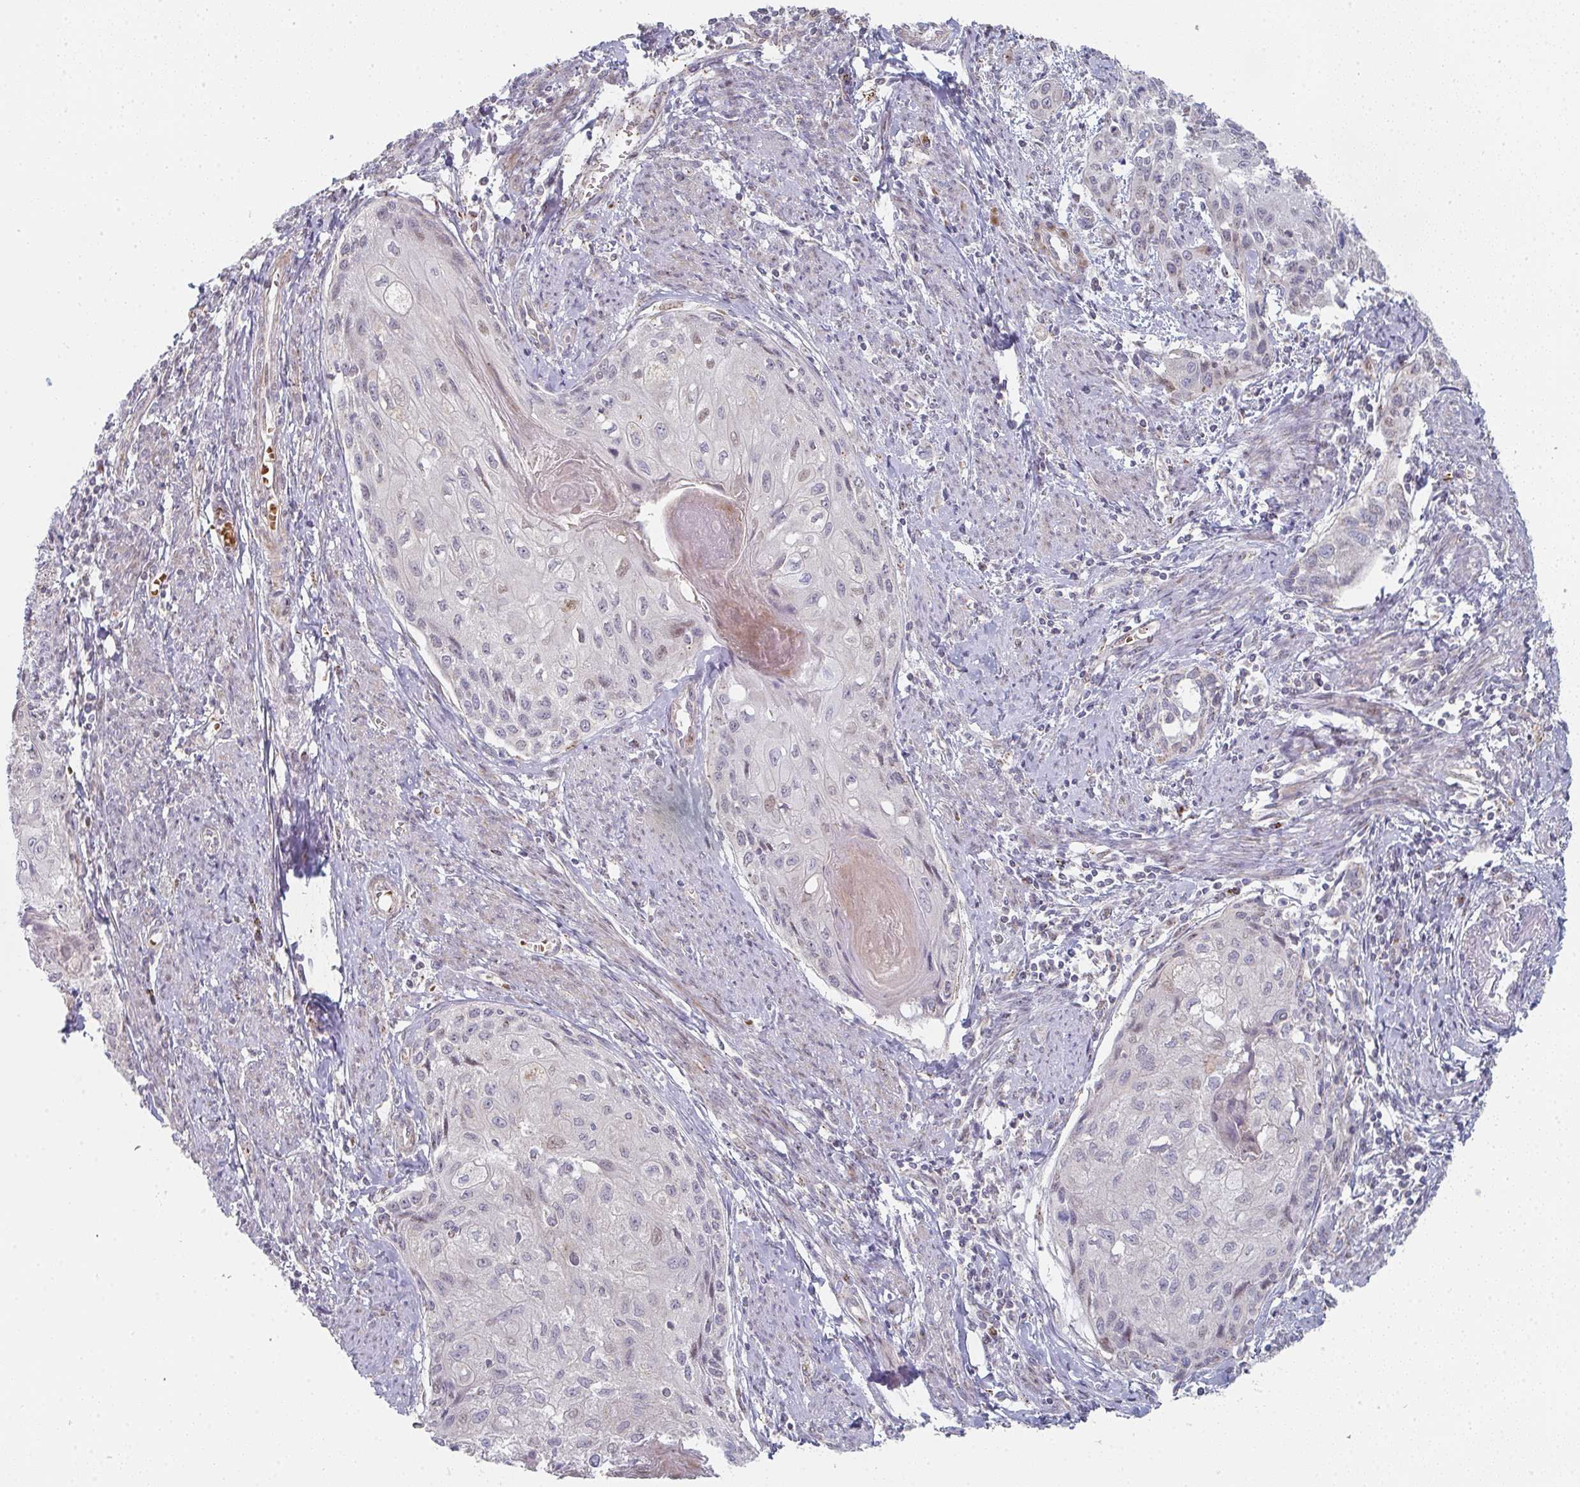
{"staining": {"intensity": "weak", "quantity": "<25%", "location": "nuclear"}, "tissue": "cervical cancer", "cell_type": "Tumor cells", "image_type": "cancer", "snomed": [{"axis": "morphology", "description": "Squamous cell carcinoma, NOS"}, {"axis": "topography", "description": "Cervix"}], "caption": "This is an IHC histopathology image of cervical cancer. There is no positivity in tumor cells.", "gene": "ZNF526", "patient": {"sex": "female", "age": 67}}